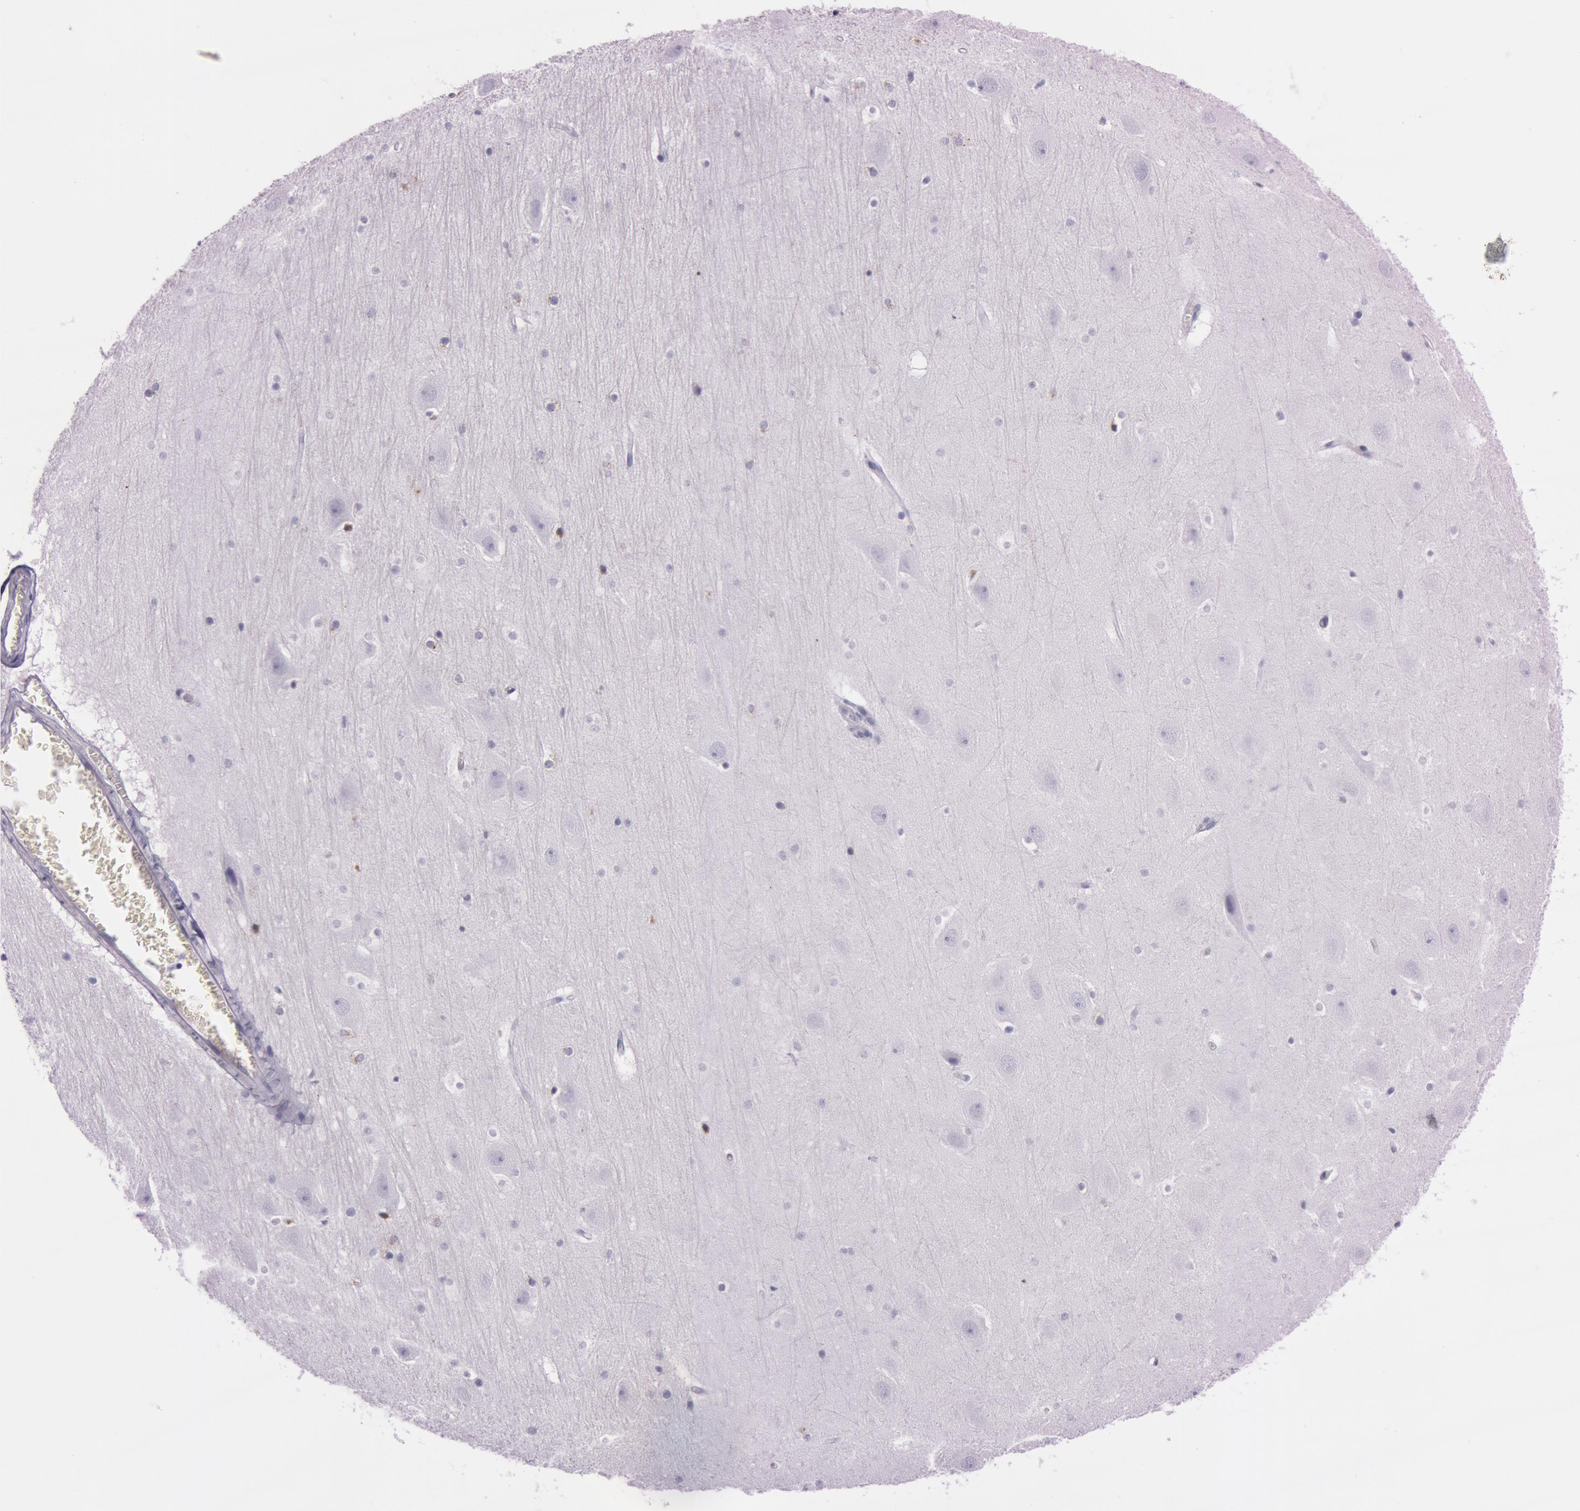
{"staining": {"intensity": "negative", "quantity": "none", "location": "none"}, "tissue": "hippocampus", "cell_type": "Glial cells", "image_type": "normal", "snomed": [{"axis": "morphology", "description": "Normal tissue, NOS"}, {"axis": "topography", "description": "Hippocampus"}], "caption": "This is a micrograph of immunohistochemistry staining of unremarkable hippocampus, which shows no positivity in glial cells. Nuclei are stained in blue.", "gene": "FOLH1", "patient": {"sex": "male", "age": 45}}